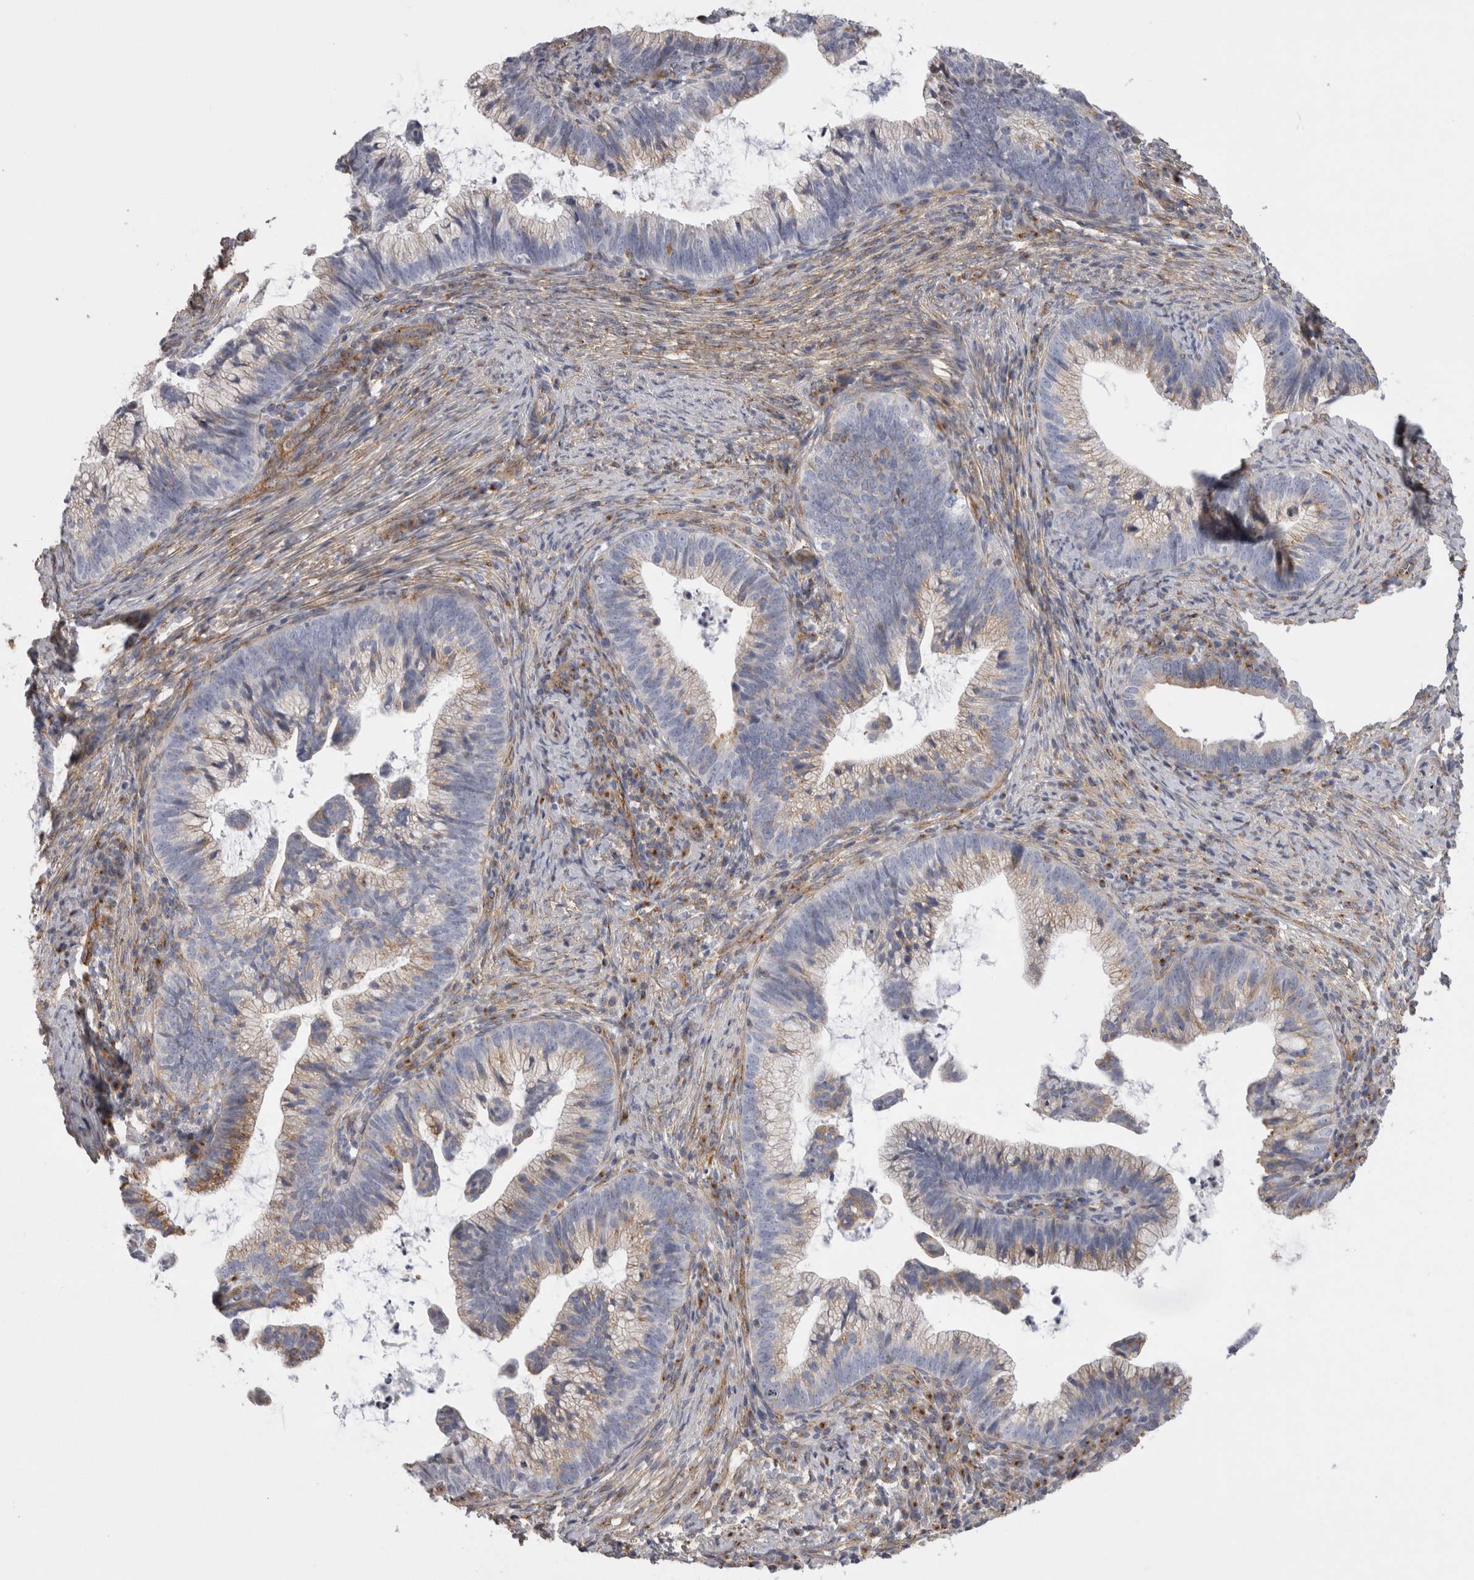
{"staining": {"intensity": "weak", "quantity": "<25%", "location": "cytoplasmic/membranous"}, "tissue": "cervical cancer", "cell_type": "Tumor cells", "image_type": "cancer", "snomed": [{"axis": "morphology", "description": "Adenocarcinoma, NOS"}, {"axis": "topography", "description": "Cervix"}], "caption": "A micrograph of cervical cancer (adenocarcinoma) stained for a protein exhibits no brown staining in tumor cells.", "gene": "ATXN3", "patient": {"sex": "female", "age": 36}}